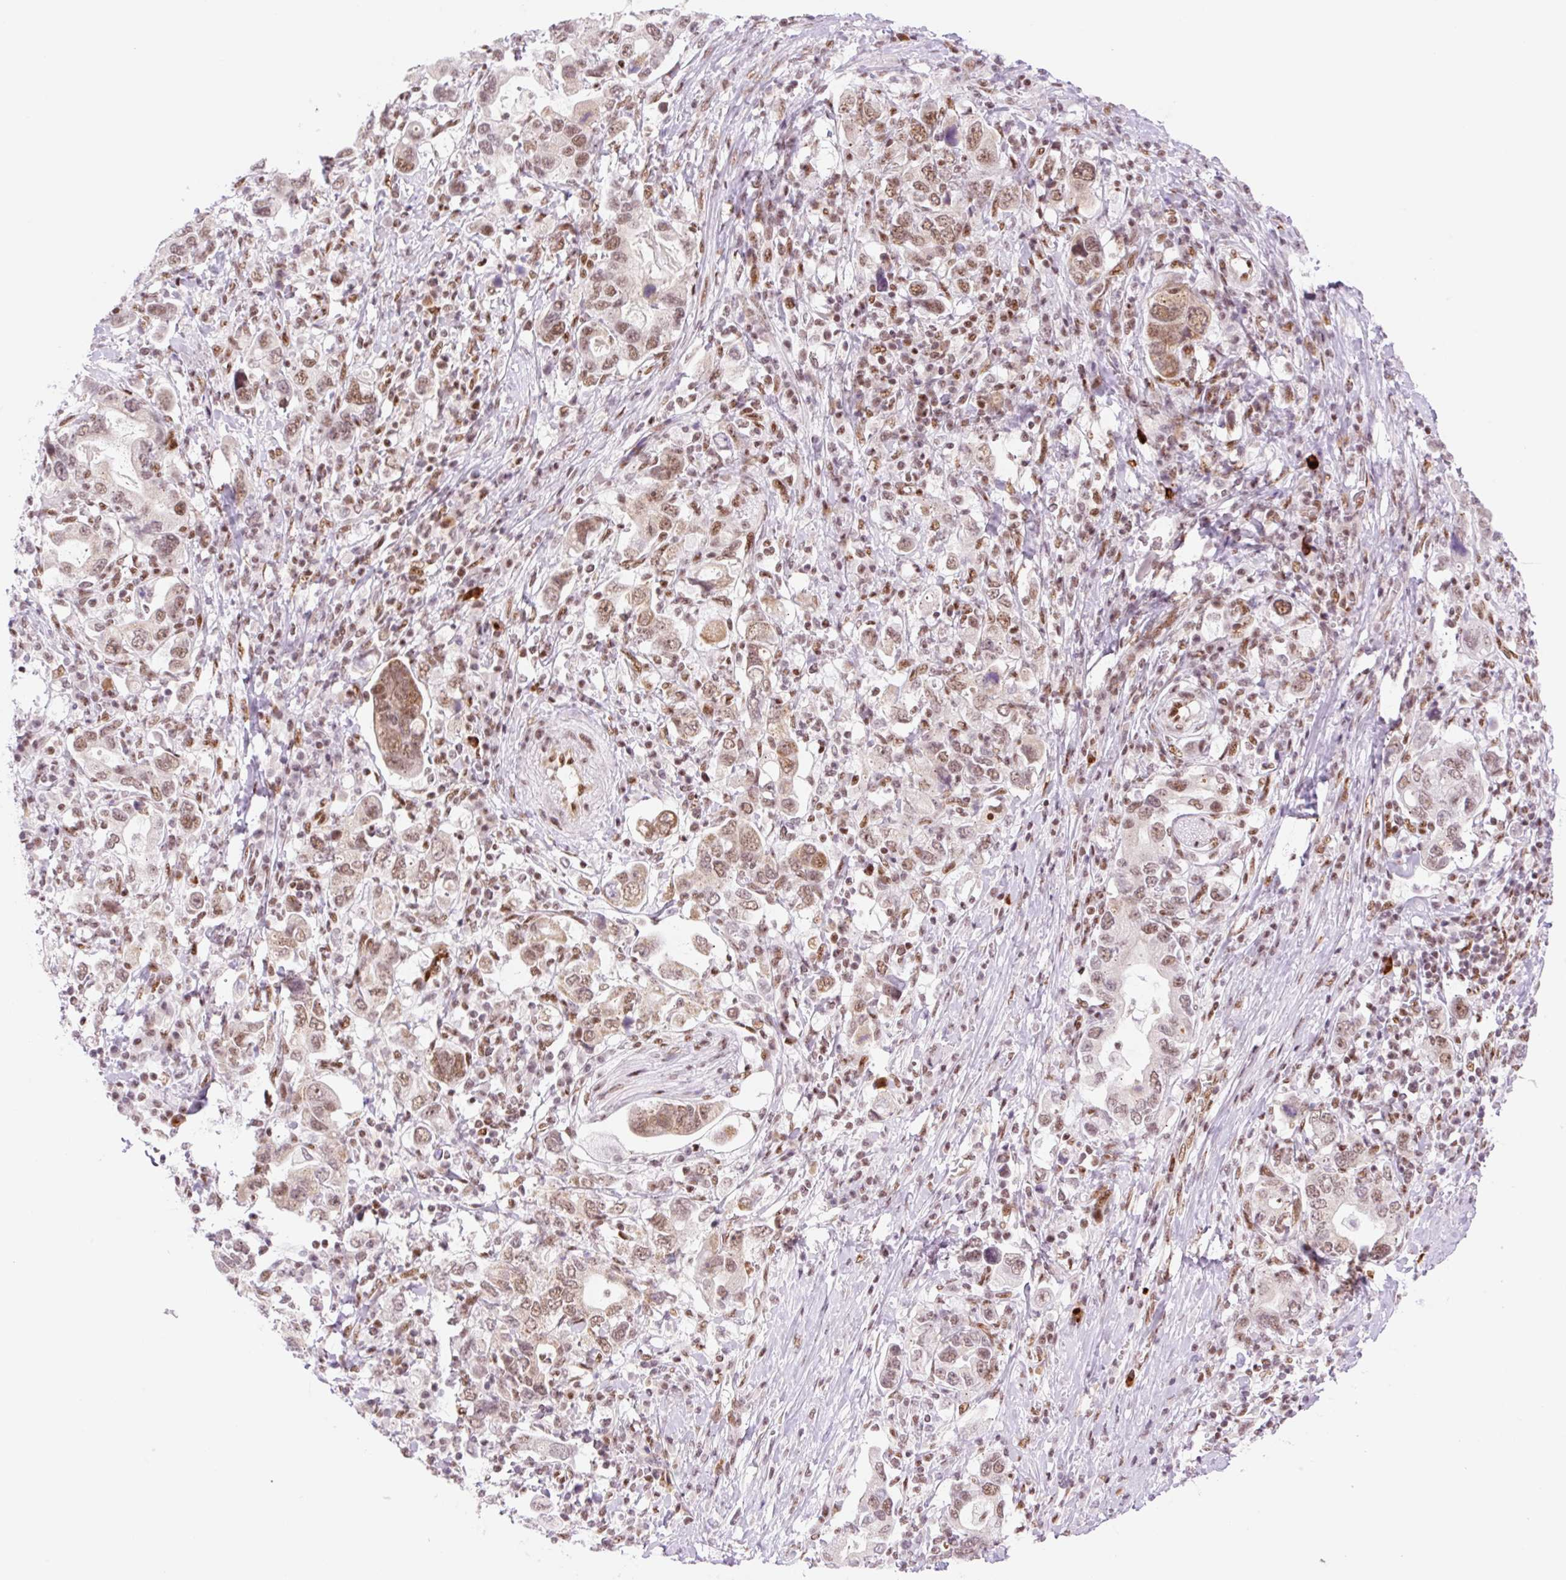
{"staining": {"intensity": "moderate", "quantity": ">75%", "location": "nuclear"}, "tissue": "stomach cancer", "cell_type": "Tumor cells", "image_type": "cancer", "snomed": [{"axis": "morphology", "description": "Adenocarcinoma, NOS"}, {"axis": "topography", "description": "Stomach, upper"}, {"axis": "topography", "description": "Stomach"}], "caption": "IHC image of human stomach cancer stained for a protein (brown), which exhibits medium levels of moderate nuclear staining in approximately >75% of tumor cells.", "gene": "PRDM11", "patient": {"sex": "male", "age": 62}}